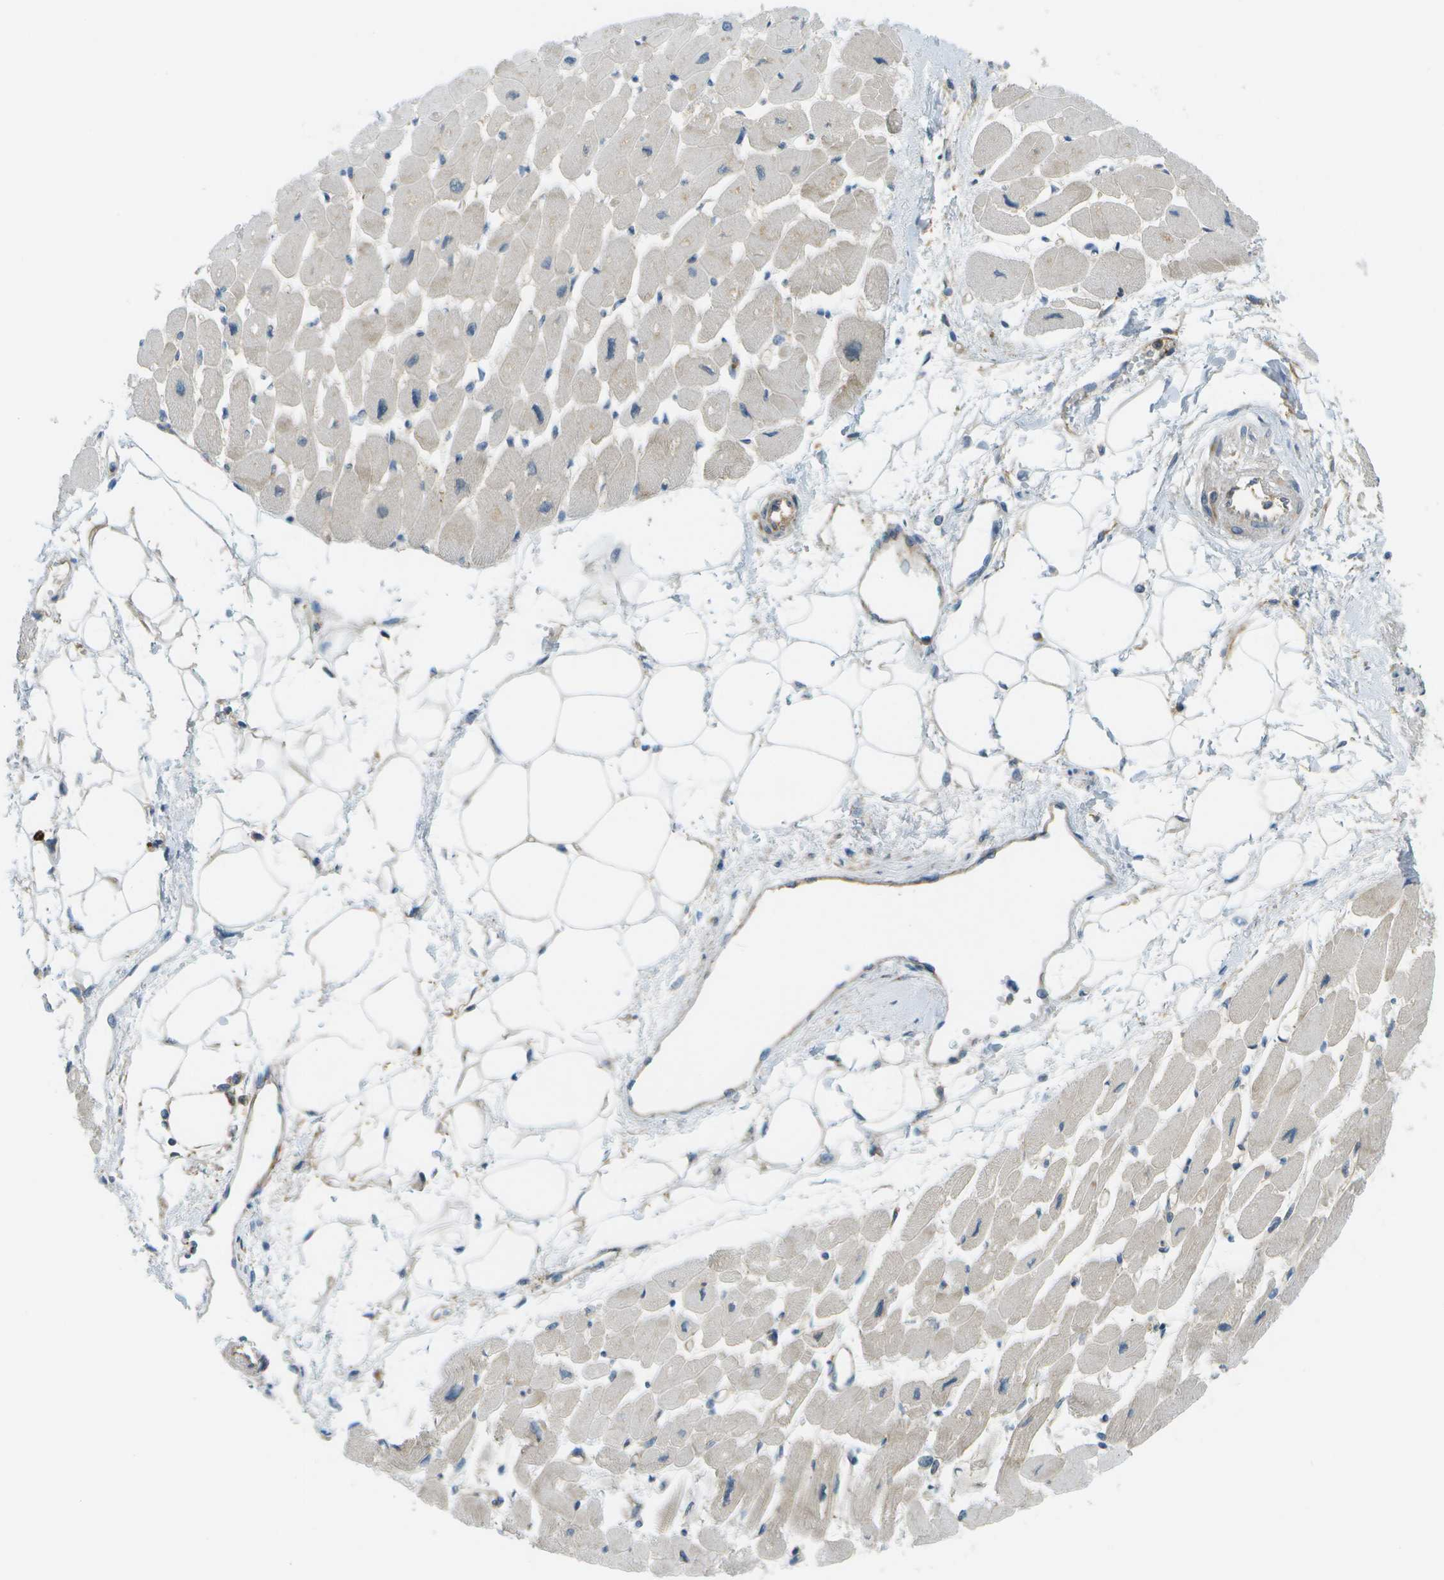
{"staining": {"intensity": "weak", "quantity": "25%-75%", "location": "cytoplasmic/membranous"}, "tissue": "heart muscle", "cell_type": "Cardiomyocytes", "image_type": "normal", "snomed": [{"axis": "morphology", "description": "Normal tissue, NOS"}, {"axis": "topography", "description": "Heart"}], "caption": "Weak cytoplasmic/membranous positivity is appreciated in about 25%-75% of cardiomyocytes in normal heart muscle.", "gene": "WNK2", "patient": {"sex": "female", "age": 54}}